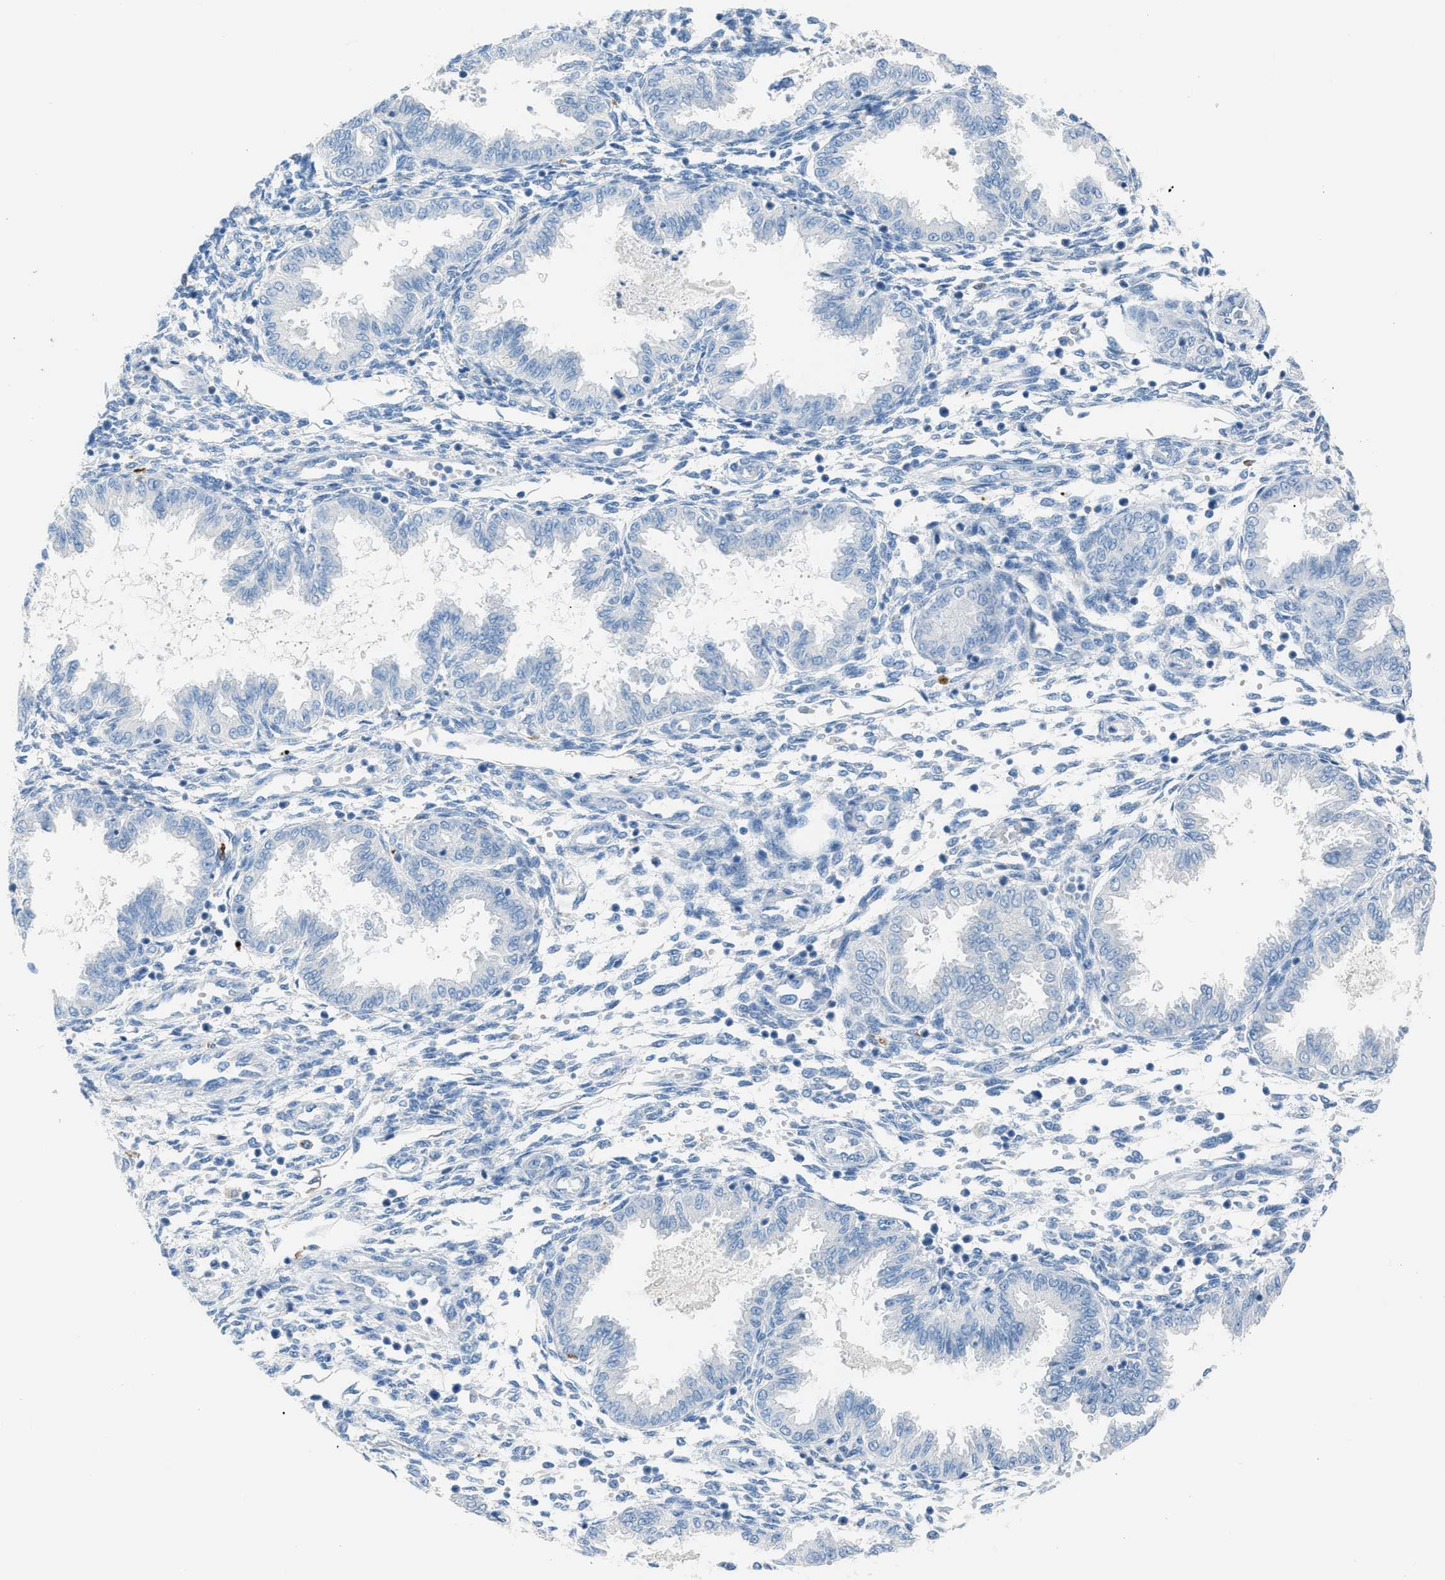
{"staining": {"intensity": "negative", "quantity": "none", "location": "none"}, "tissue": "endometrium", "cell_type": "Cells in endometrial stroma", "image_type": "normal", "snomed": [{"axis": "morphology", "description": "Normal tissue, NOS"}, {"axis": "topography", "description": "Endometrium"}], "caption": "Immunohistochemistry (IHC) of normal endometrium exhibits no staining in cells in endometrial stroma. (DAB (3,3'-diaminobenzidine) IHC with hematoxylin counter stain).", "gene": "CLEC10A", "patient": {"sex": "female", "age": 33}}